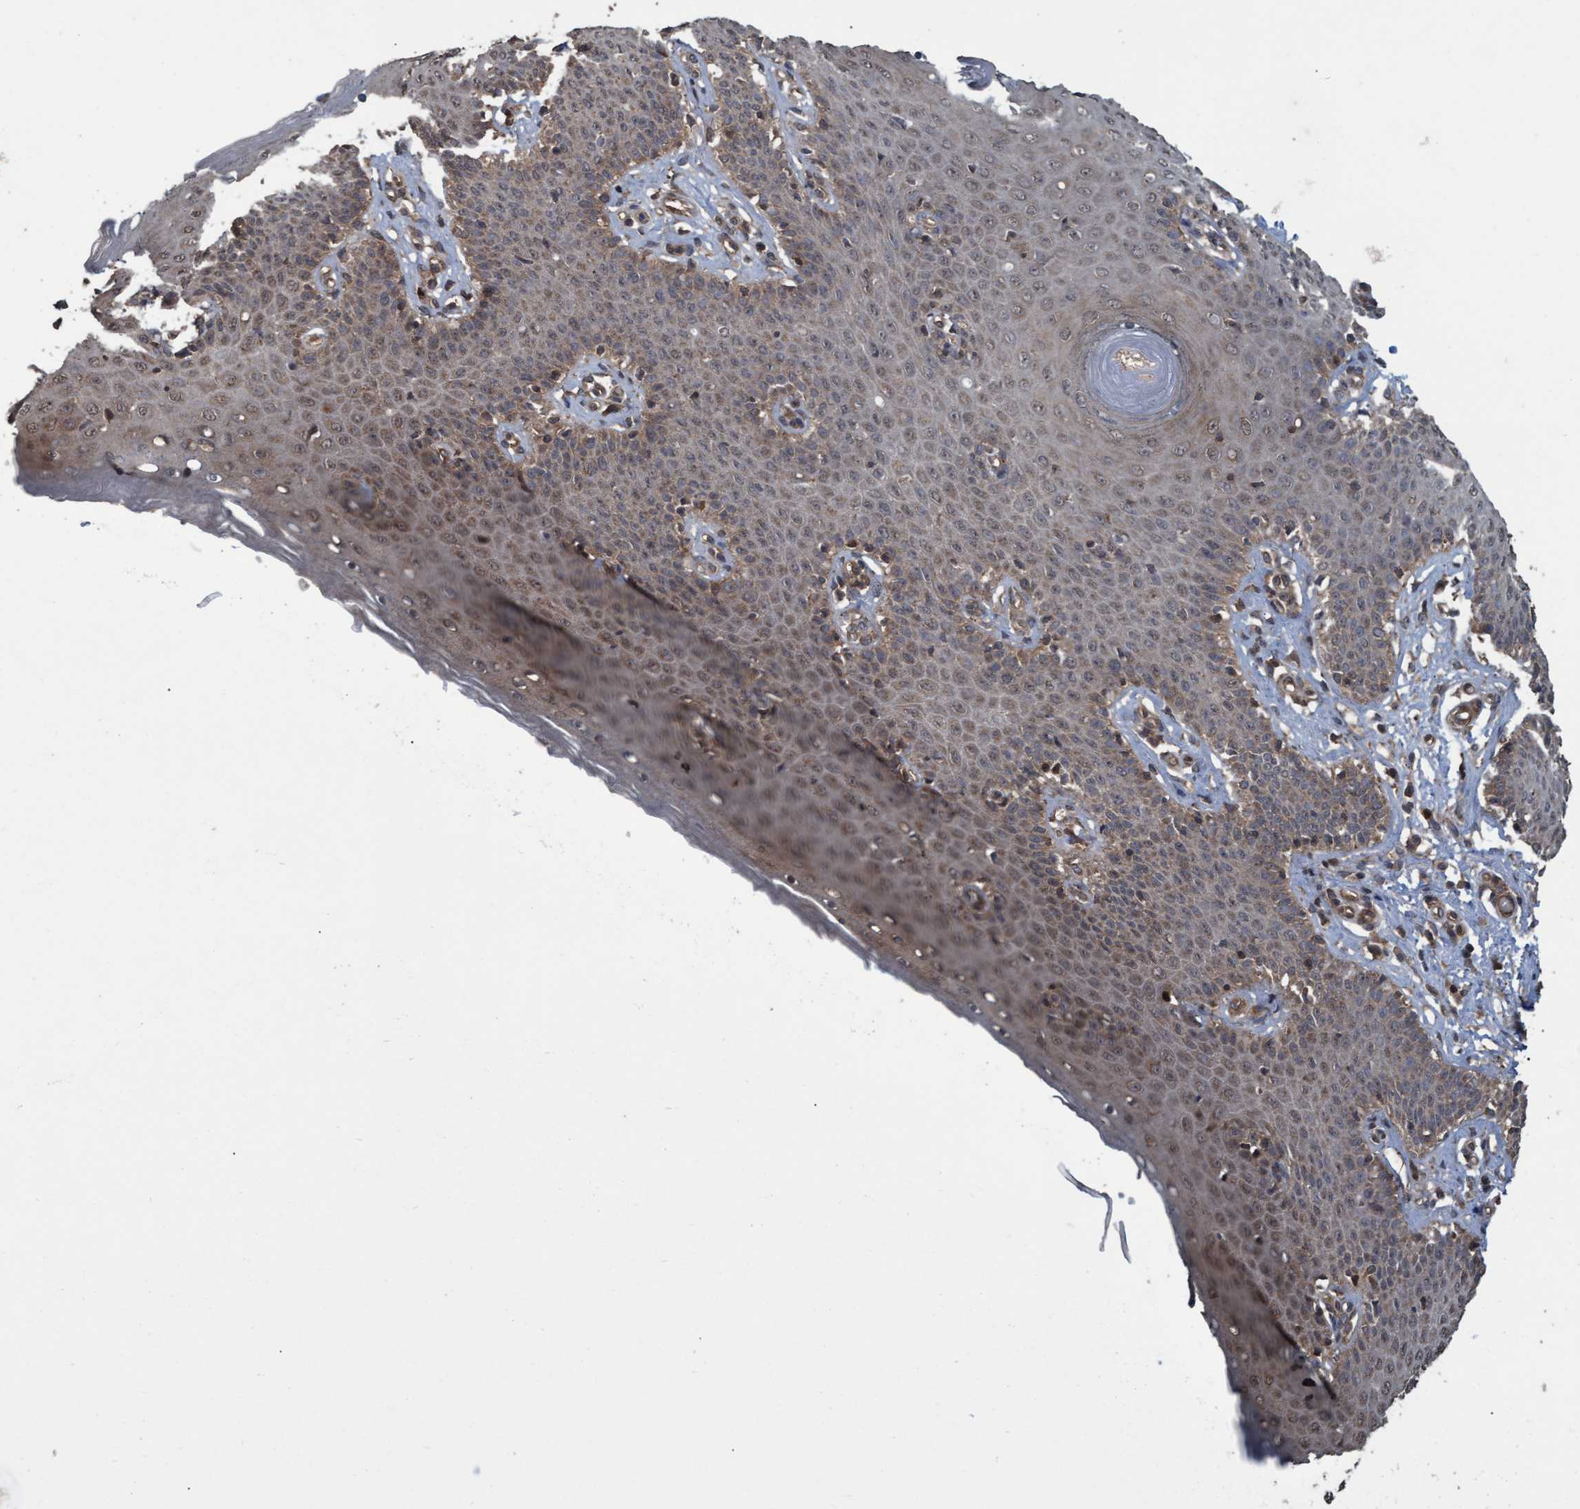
{"staining": {"intensity": "moderate", "quantity": "25%-75%", "location": "cytoplasmic/membranous"}, "tissue": "skin", "cell_type": "Epidermal cells", "image_type": "normal", "snomed": [{"axis": "morphology", "description": "Normal tissue, NOS"}, {"axis": "topography", "description": "Vulva"}], "caption": "This micrograph reveals unremarkable skin stained with immunohistochemistry to label a protein in brown. The cytoplasmic/membranous of epidermal cells show moderate positivity for the protein. Nuclei are counter-stained blue.", "gene": "GGT6", "patient": {"sex": "female", "age": 66}}